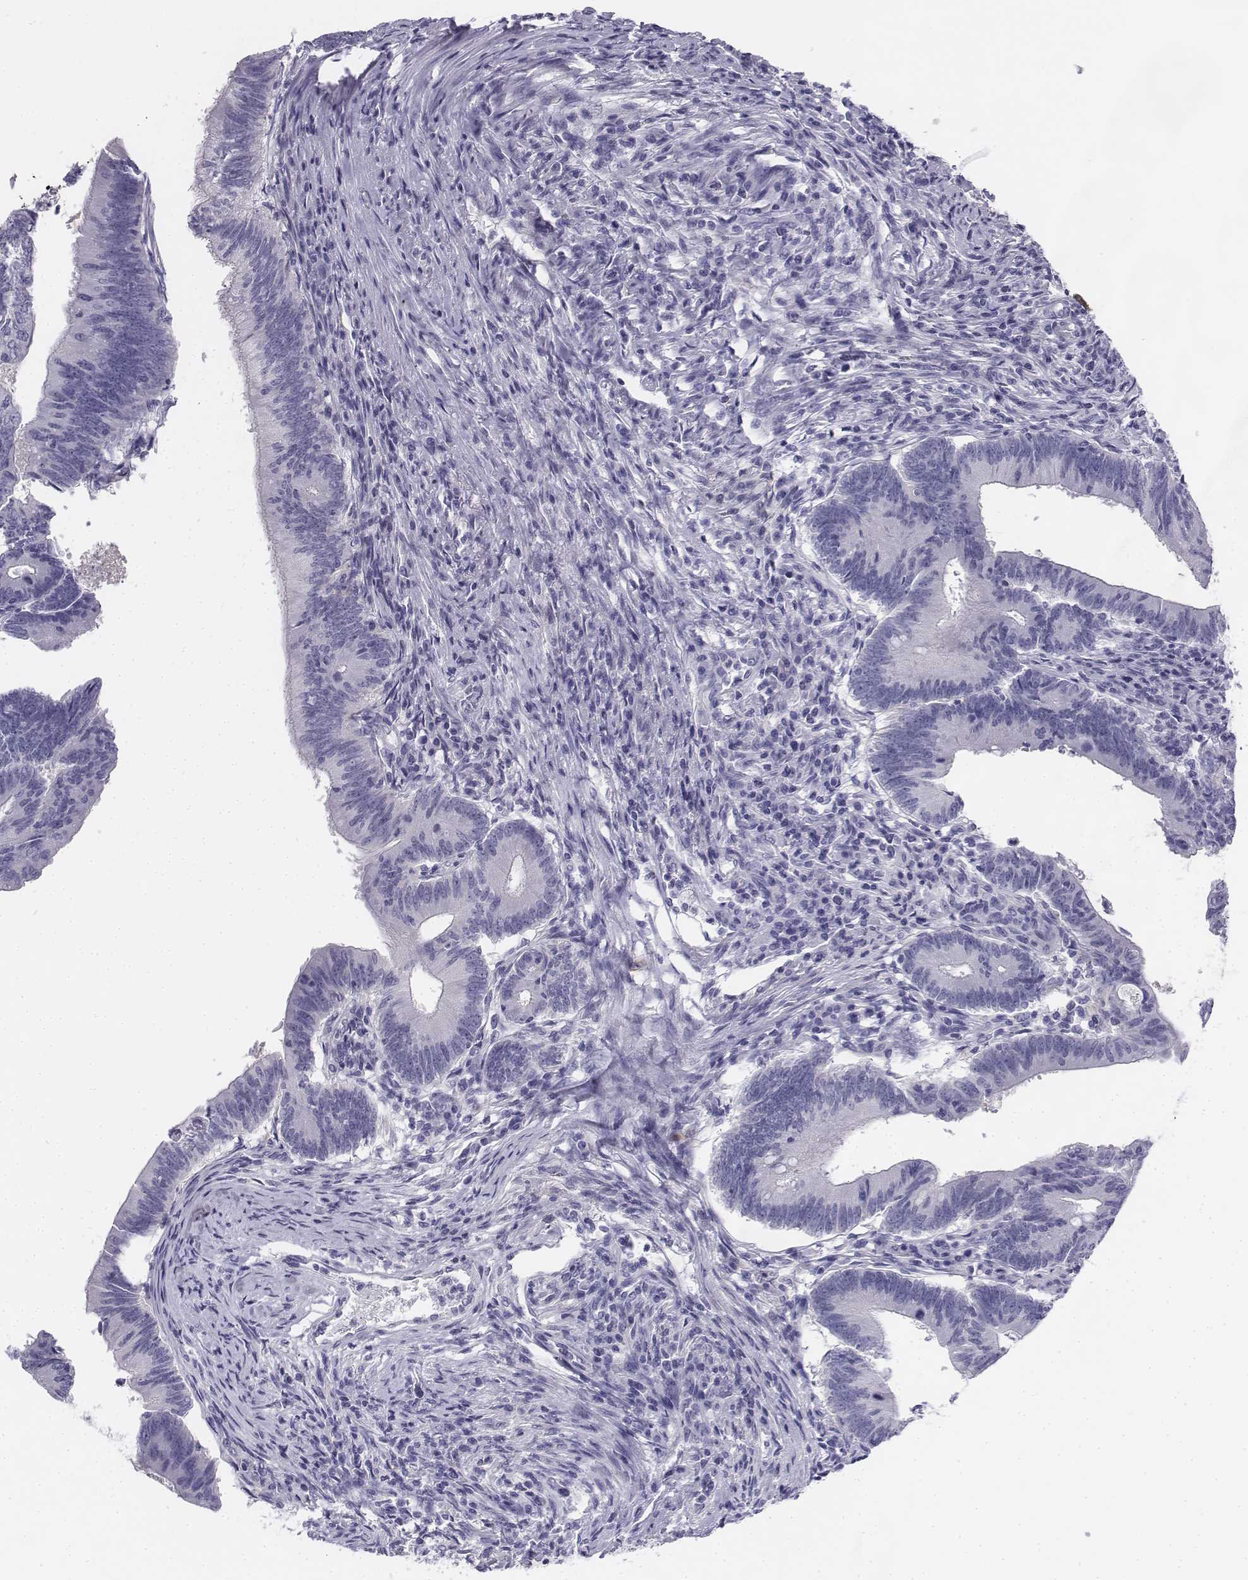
{"staining": {"intensity": "negative", "quantity": "none", "location": "none"}, "tissue": "colorectal cancer", "cell_type": "Tumor cells", "image_type": "cancer", "snomed": [{"axis": "morphology", "description": "Adenocarcinoma, NOS"}, {"axis": "topography", "description": "Colon"}], "caption": "Tumor cells show no significant protein expression in adenocarcinoma (colorectal).", "gene": "TH", "patient": {"sex": "female", "age": 70}}